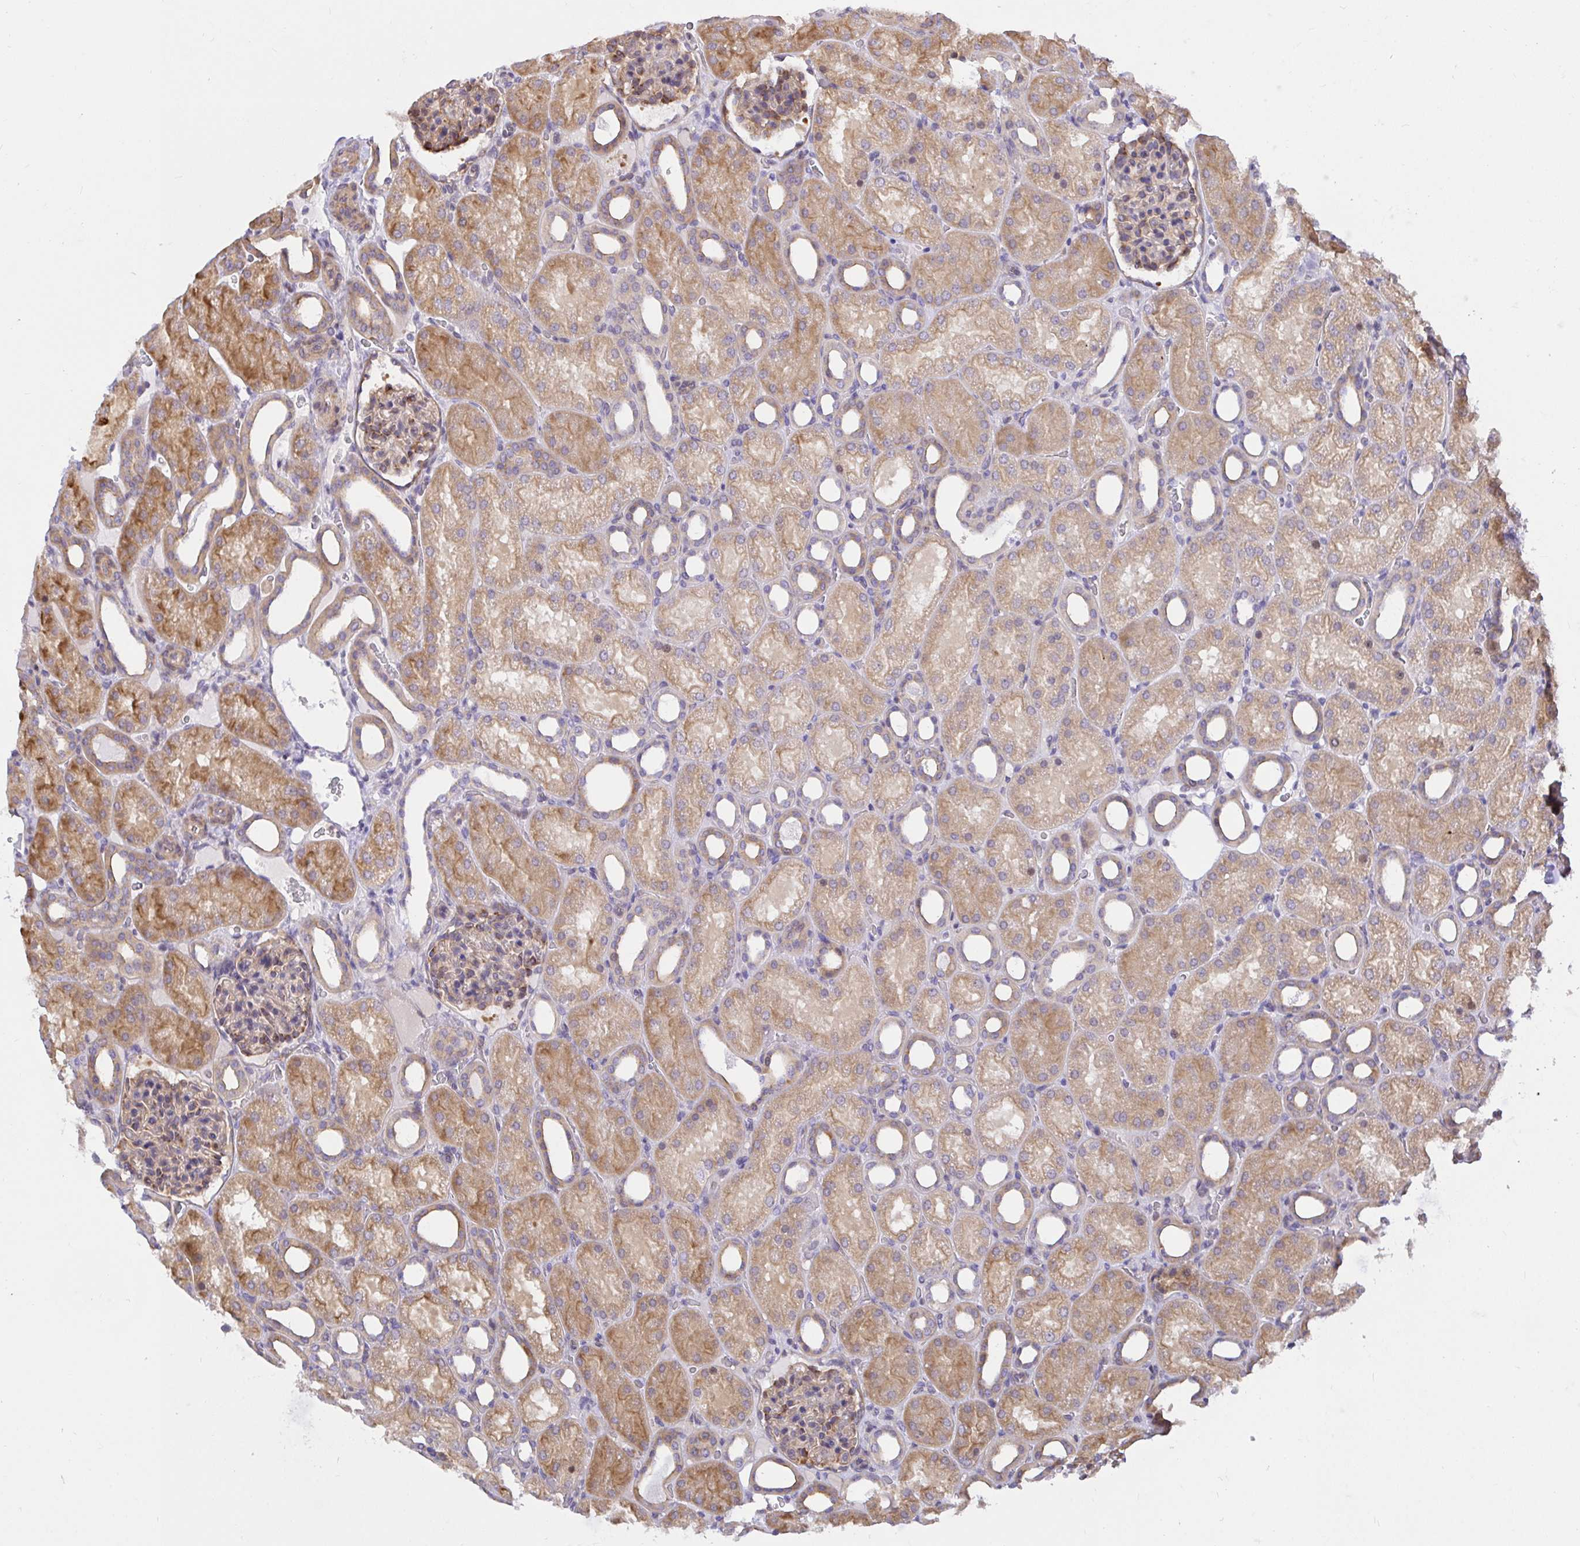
{"staining": {"intensity": "weak", "quantity": ">75%", "location": "cytoplasmic/membranous"}, "tissue": "kidney", "cell_type": "Cells in glomeruli", "image_type": "normal", "snomed": [{"axis": "morphology", "description": "Normal tissue, NOS"}, {"axis": "topography", "description": "Kidney"}], "caption": "A low amount of weak cytoplasmic/membranous expression is appreciated in about >75% of cells in glomeruli in normal kidney. The staining was performed using DAB, with brown indicating positive protein expression. Nuclei are stained blue with hematoxylin.", "gene": "TRIM55", "patient": {"sex": "male", "age": 2}}